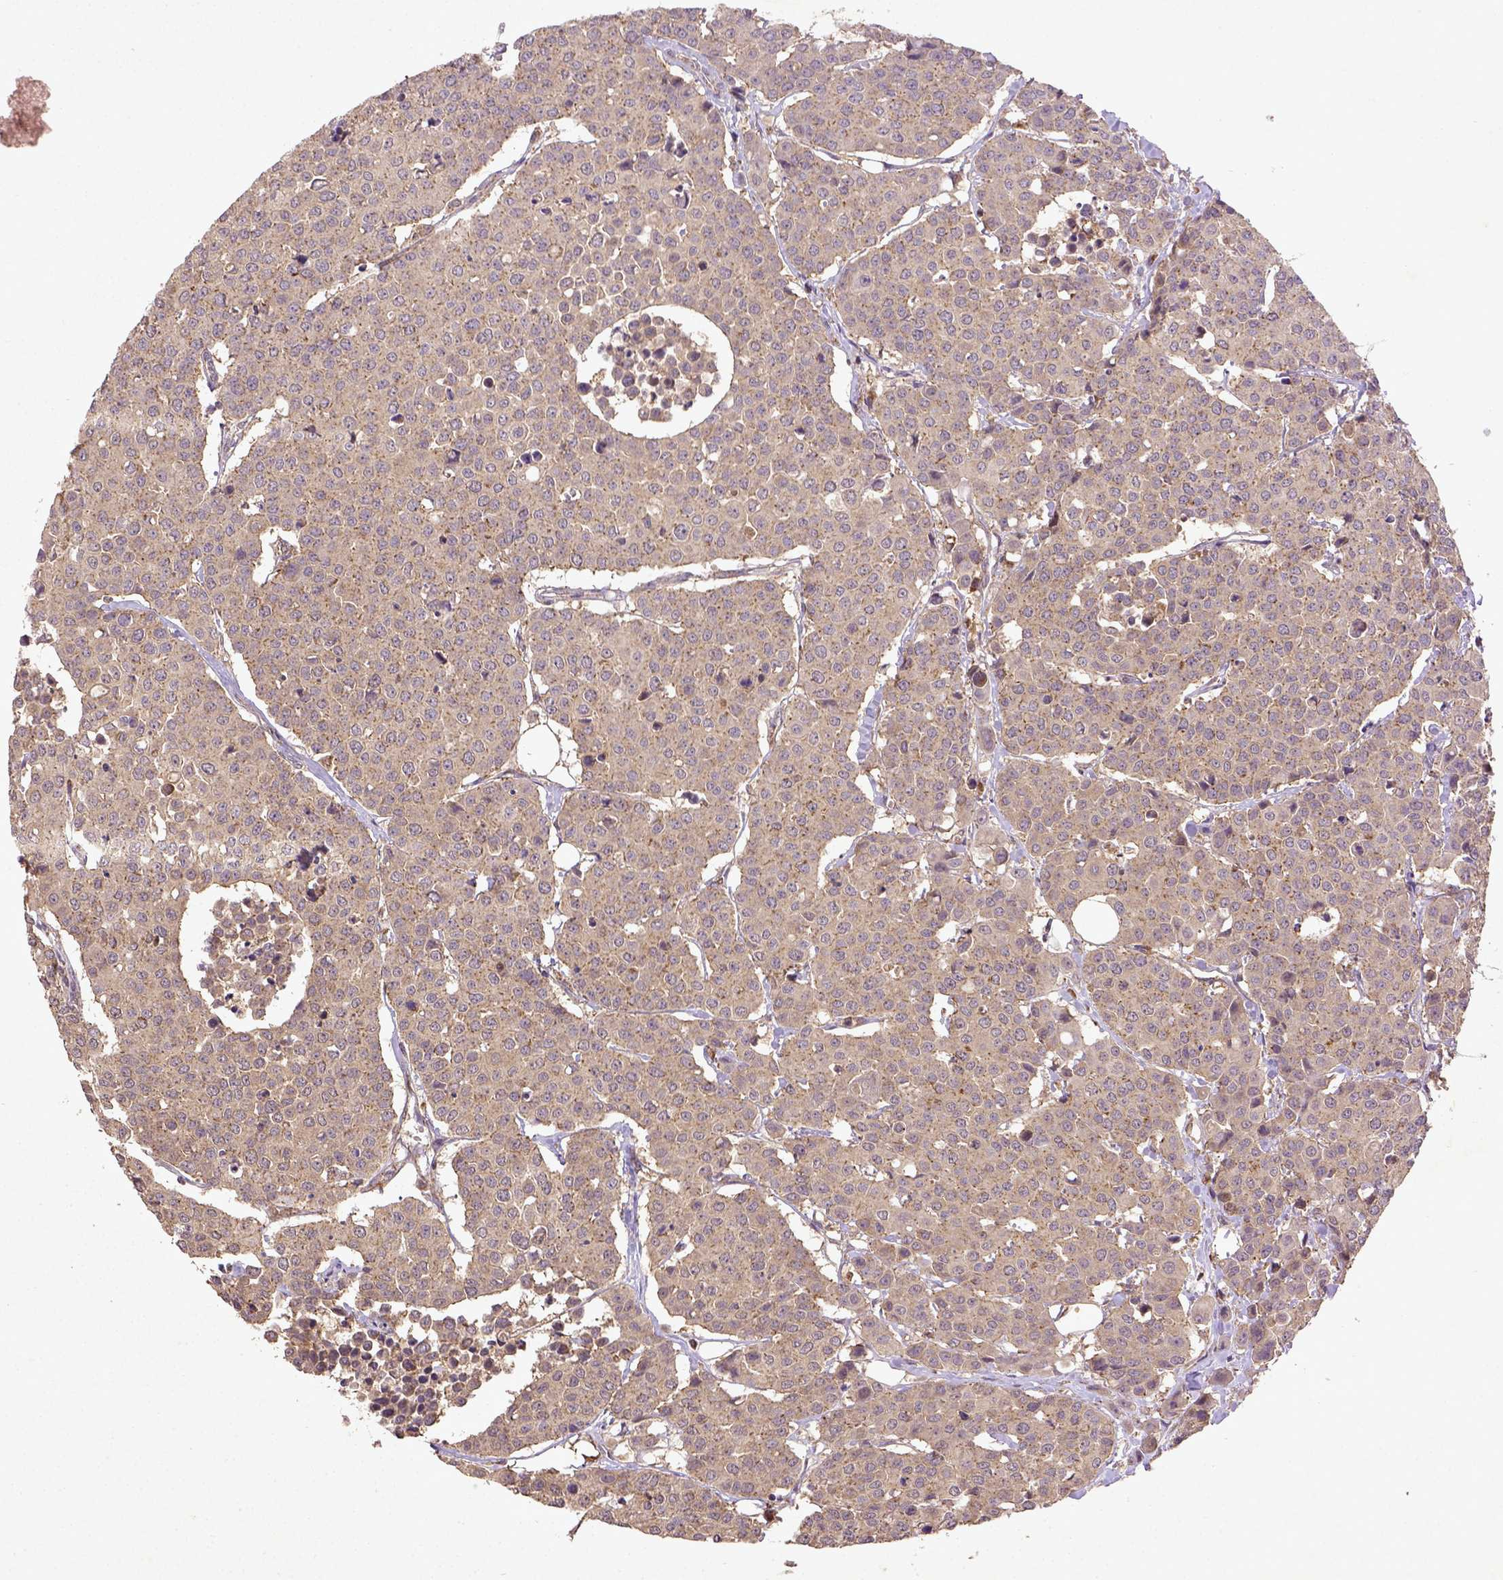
{"staining": {"intensity": "moderate", "quantity": ">75%", "location": "cytoplasmic/membranous"}, "tissue": "carcinoid", "cell_type": "Tumor cells", "image_type": "cancer", "snomed": [{"axis": "morphology", "description": "Carcinoid, malignant, NOS"}, {"axis": "topography", "description": "Colon"}], "caption": "Immunohistochemical staining of carcinoid shows moderate cytoplasmic/membranous protein staining in about >75% of tumor cells.", "gene": "MT-CO1", "patient": {"sex": "male", "age": 81}}